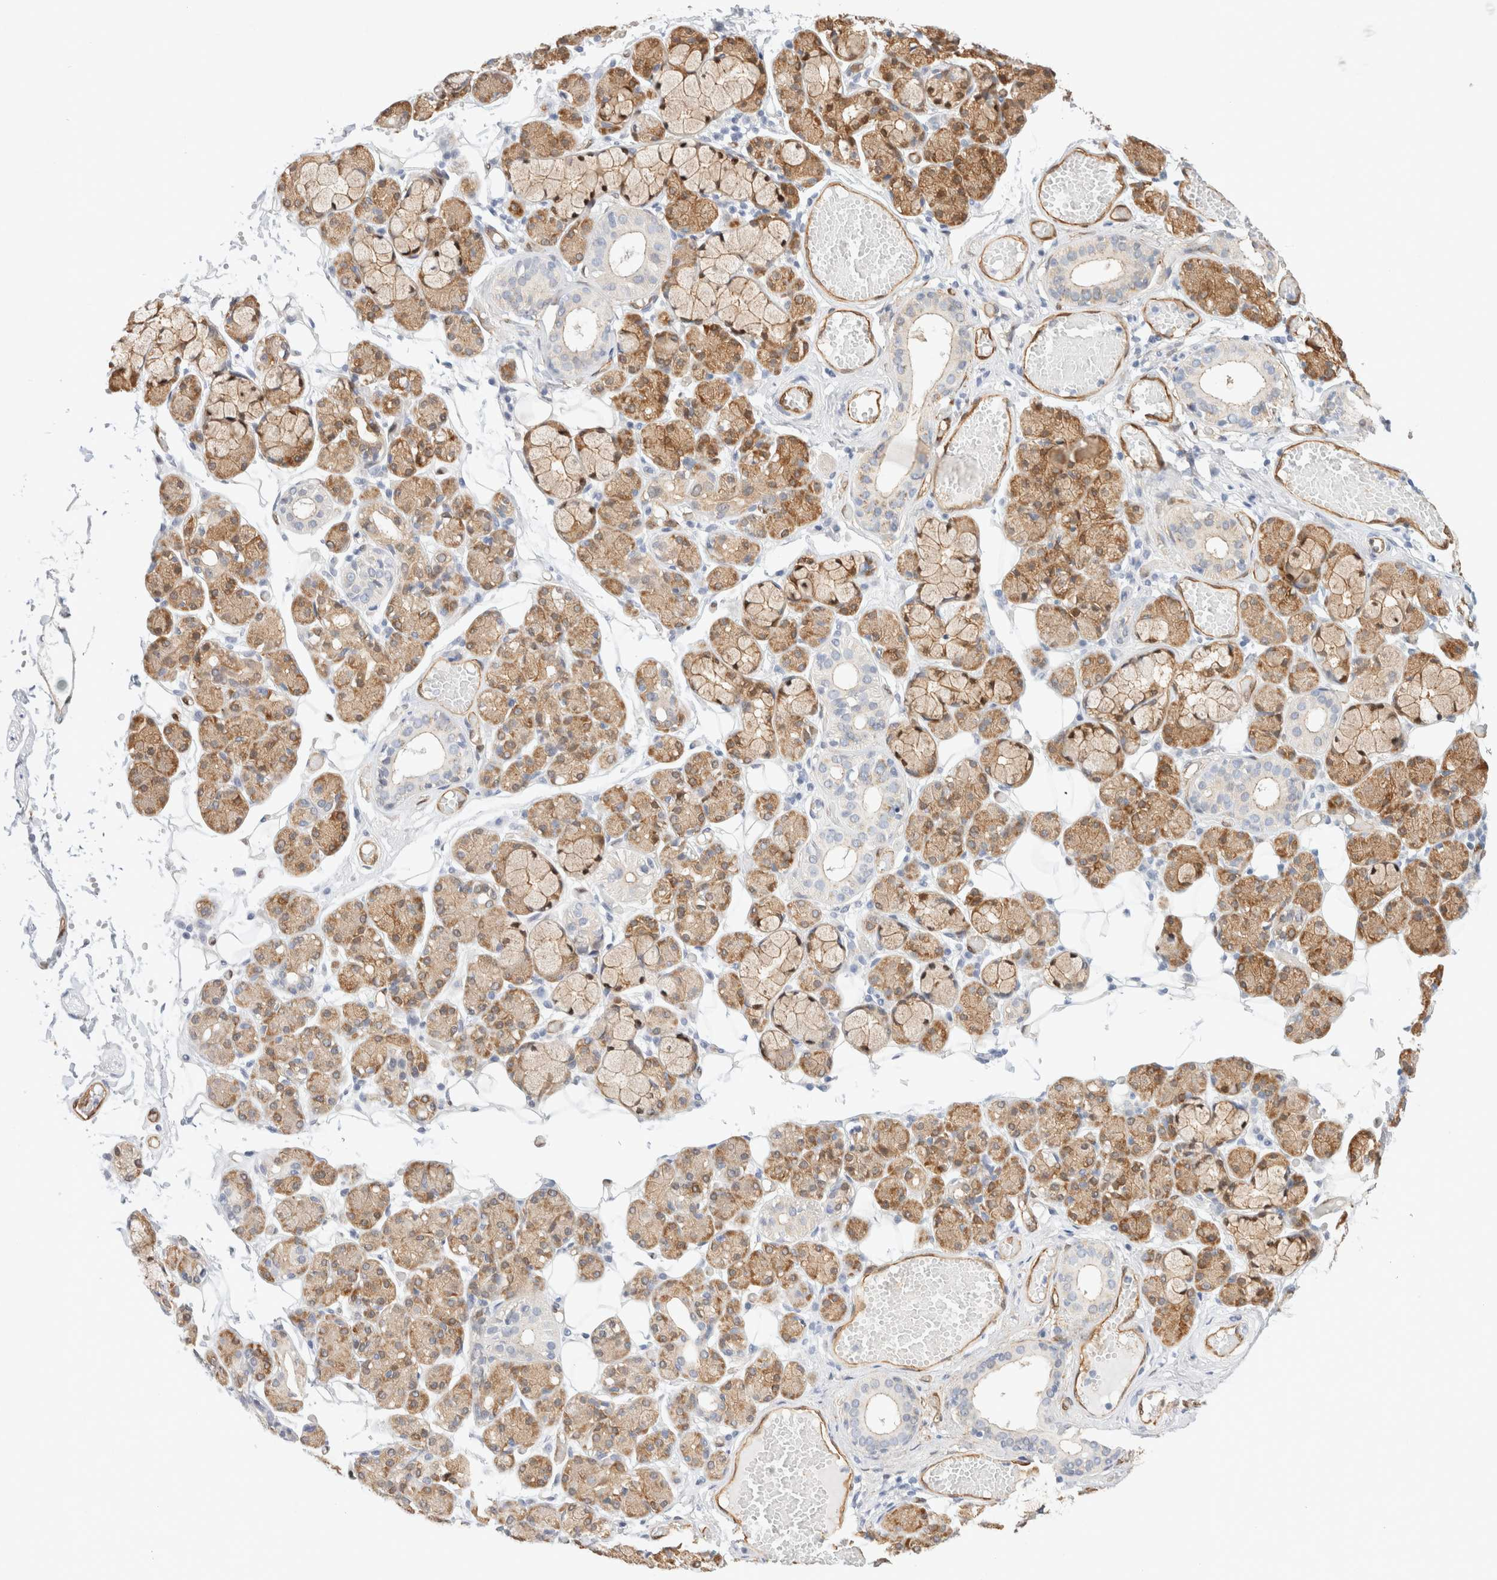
{"staining": {"intensity": "moderate", "quantity": ">75%", "location": "cytoplasmic/membranous"}, "tissue": "salivary gland", "cell_type": "Glandular cells", "image_type": "normal", "snomed": [{"axis": "morphology", "description": "Normal tissue, NOS"}, {"axis": "topography", "description": "Salivary gland"}], "caption": "Immunohistochemical staining of benign salivary gland demonstrates medium levels of moderate cytoplasmic/membranous expression in about >75% of glandular cells.", "gene": "LMCD1", "patient": {"sex": "male", "age": 63}}